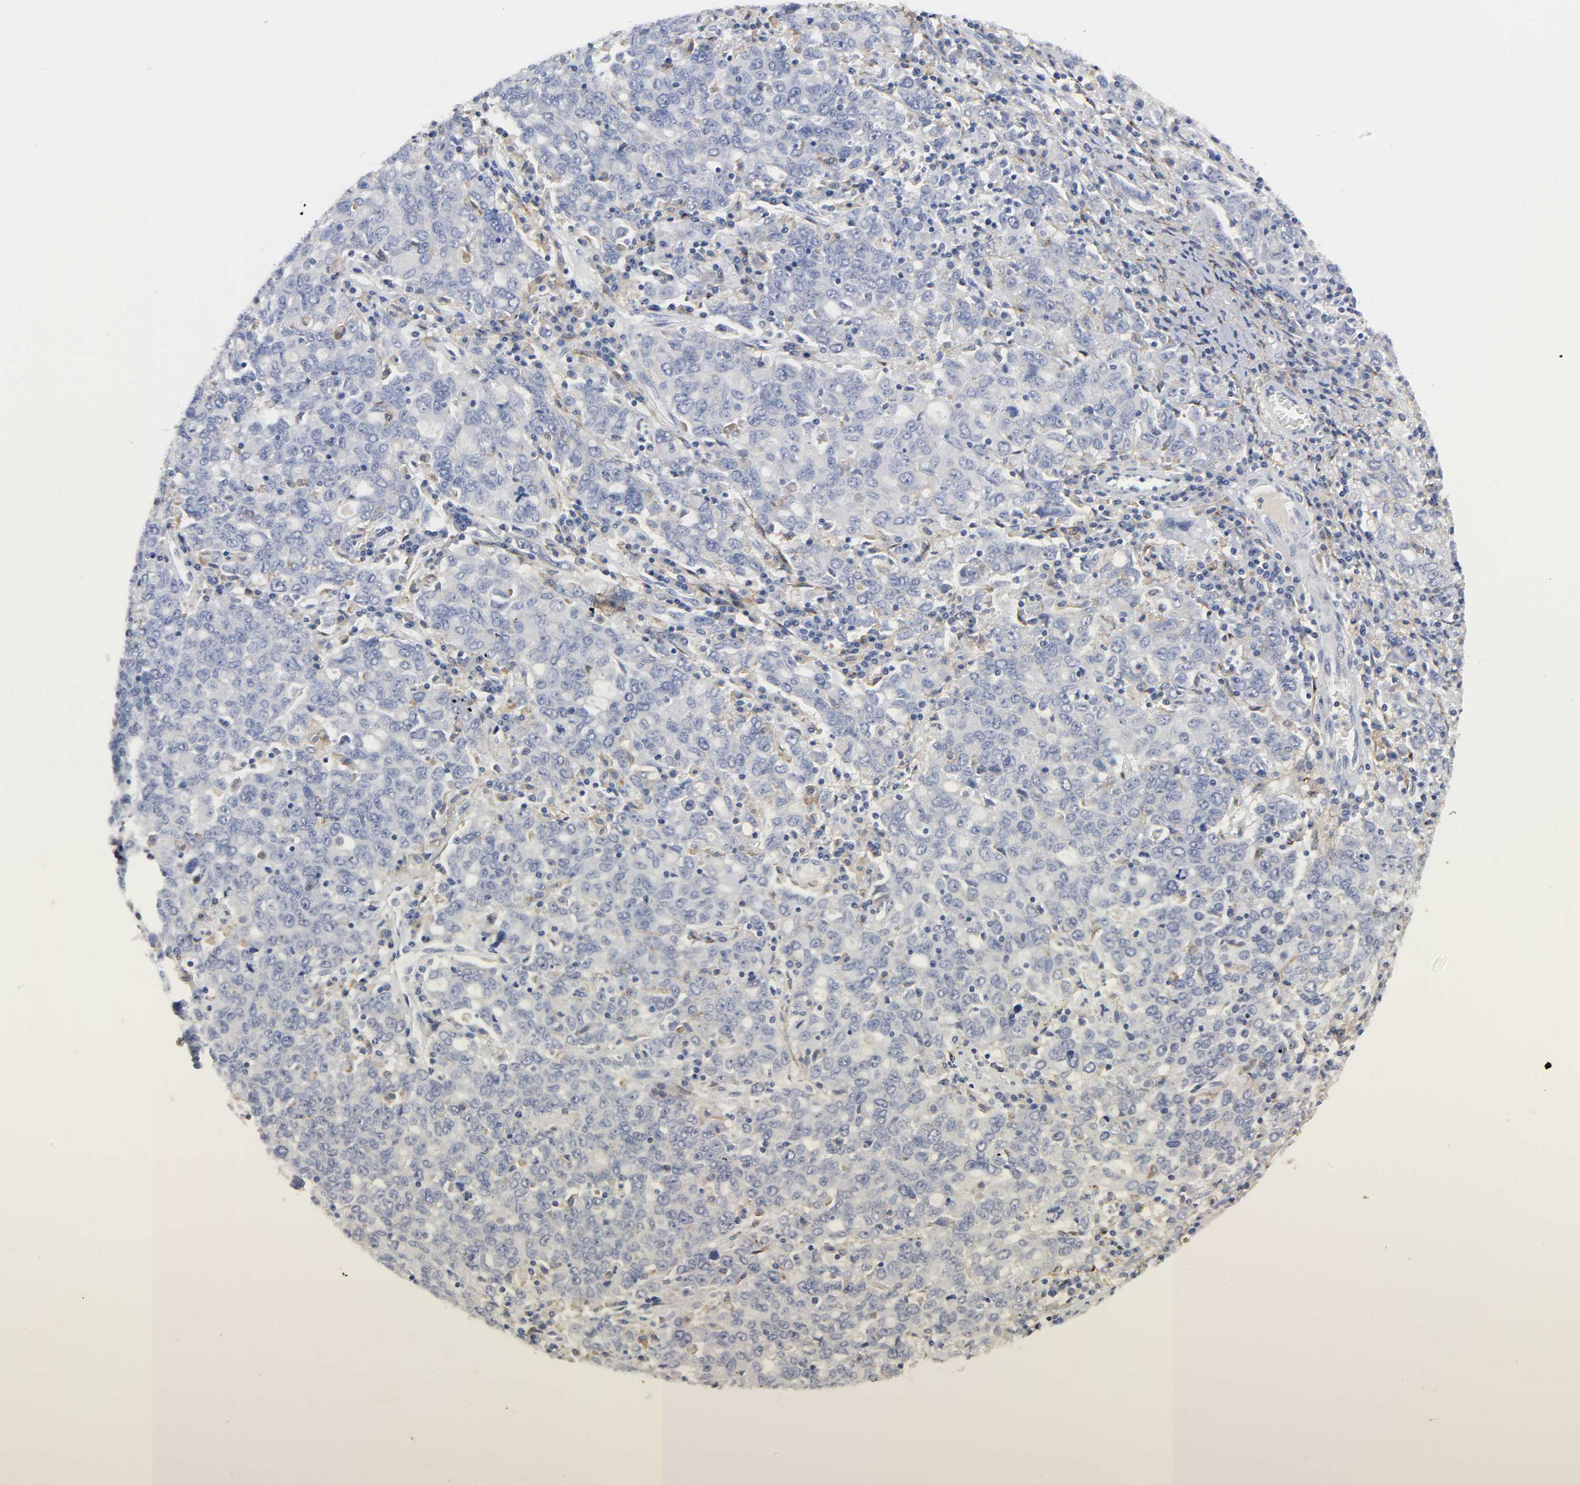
{"staining": {"intensity": "negative", "quantity": "none", "location": "none"}, "tissue": "ovarian cancer", "cell_type": "Tumor cells", "image_type": "cancer", "snomed": [{"axis": "morphology", "description": "Carcinoma, endometroid"}, {"axis": "topography", "description": "Ovary"}], "caption": "Immunohistochemical staining of human ovarian endometroid carcinoma reveals no significant staining in tumor cells.", "gene": "LRP1", "patient": {"sex": "female", "age": 62}}